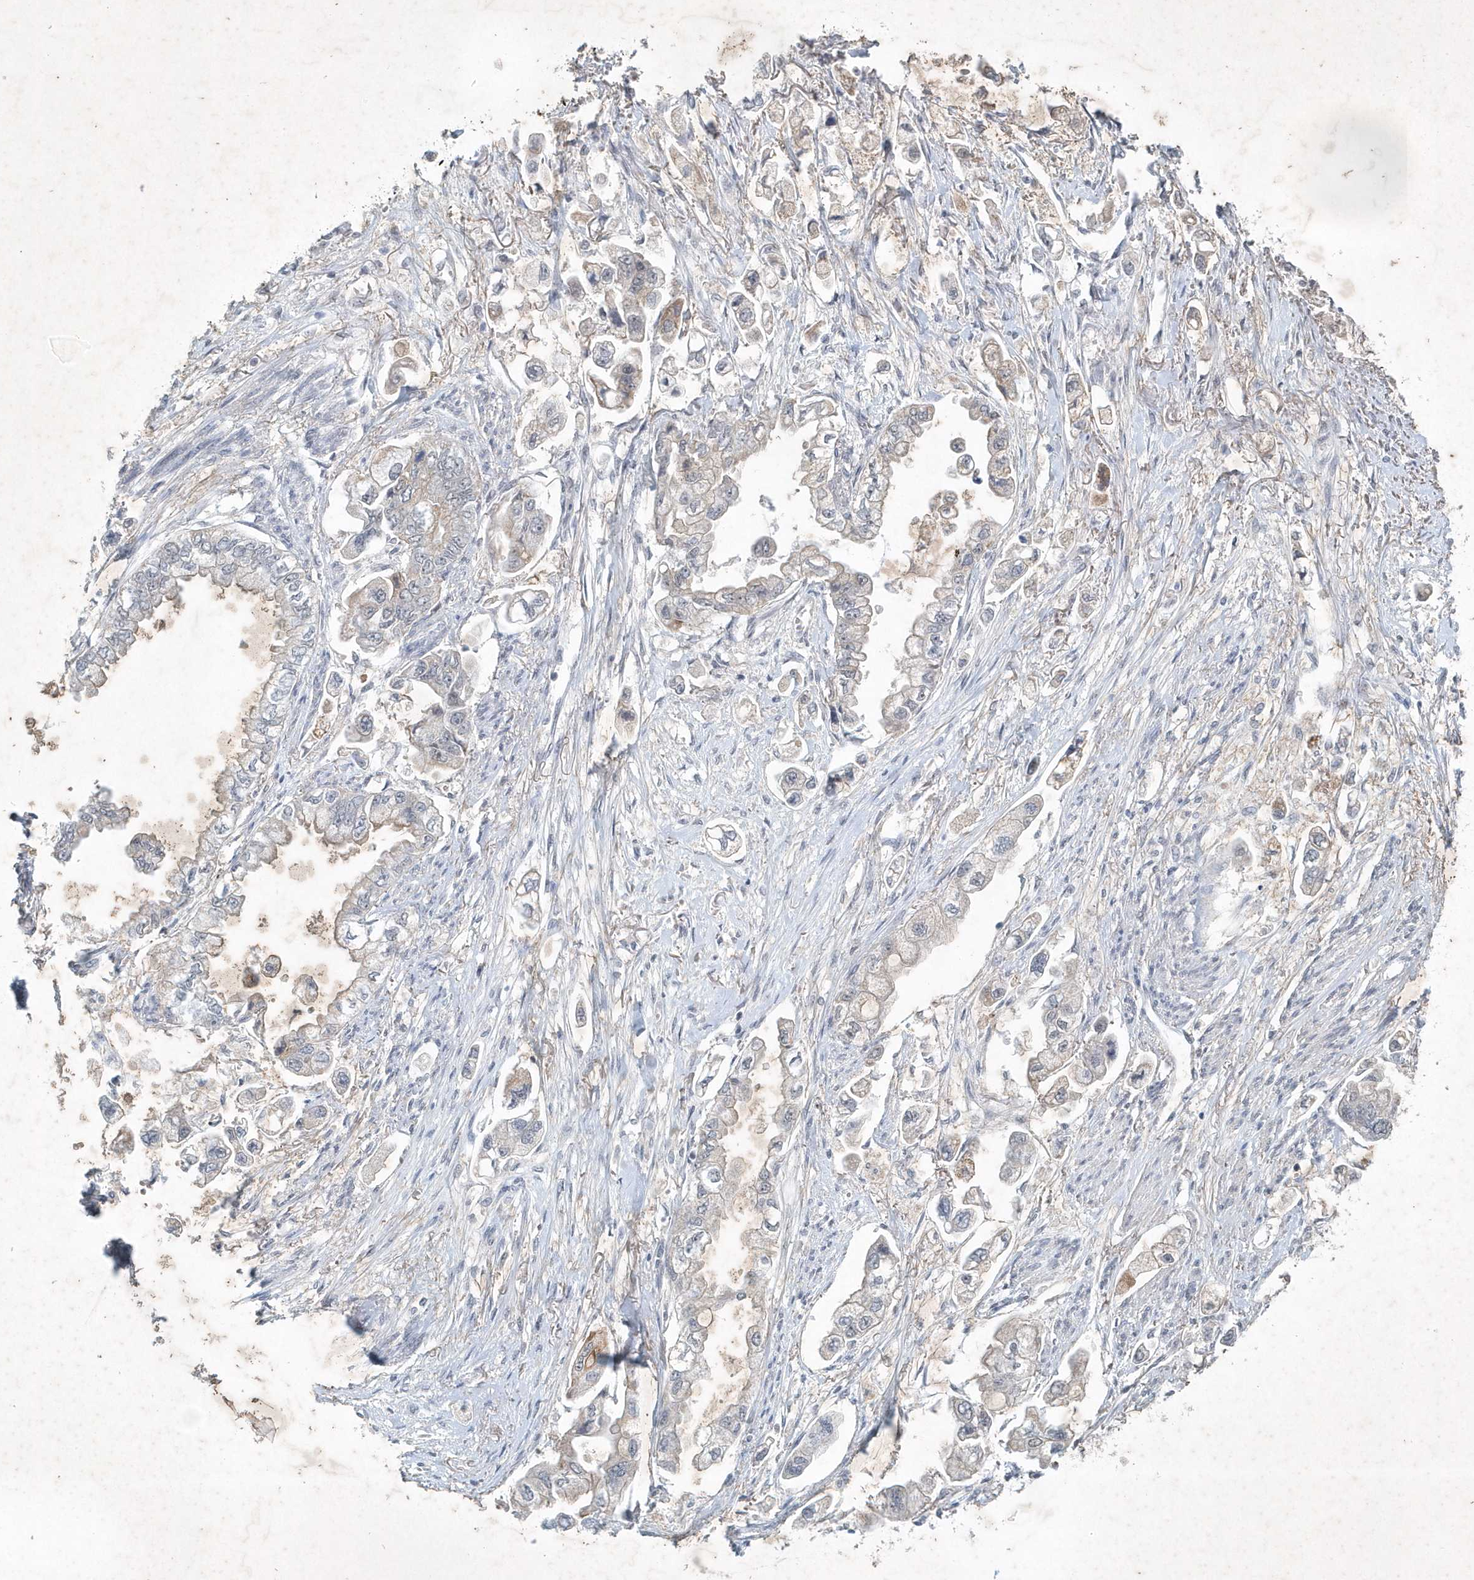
{"staining": {"intensity": "negative", "quantity": "none", "location": "none"}, "tissue": "stomach cancer", "cell_type": "Tumor cells", "image_type": "cancer", "snomed": [{"axis": "morphology", "description": "Adenocarcinoma, NOS"}, {"axis": "topography", "description": "Stomach"}], "caption": "Stomach adenocarcinoma was stained to show a protein in brown. There is no significant expression in tumor cells.", "gene": "ZBTB9", "patient": {"sex": "male", "age": 62}}